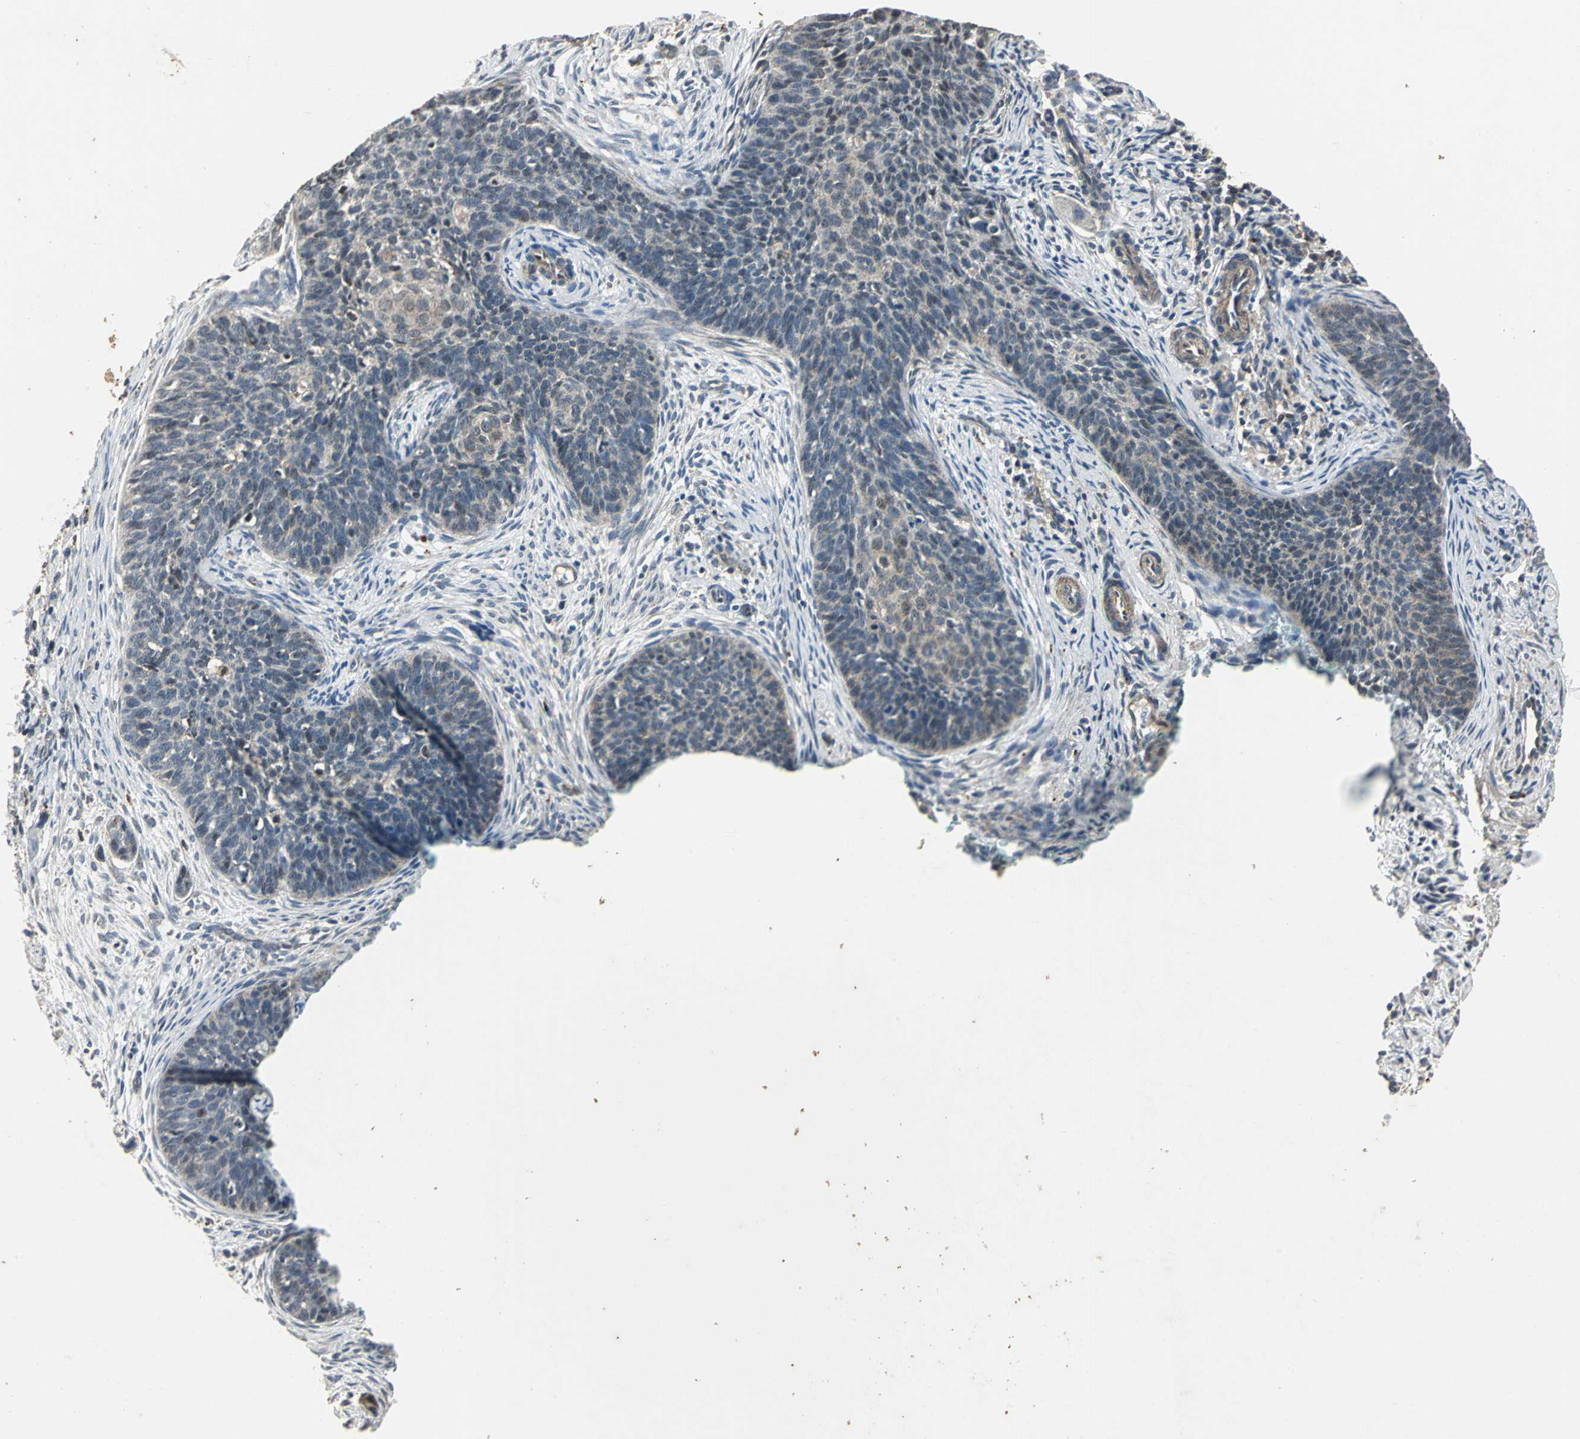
{"staining": {"intensity": "weak", "quantity": "25%-75%", "location": "cytoplasmic/membranous"}, "tissue": "cervical cancer", "cell_type": "Tumor cells", "image_type": "cancer", "snomed": [{"axis": "morphology", "description": "Squamous cell carcinoma, NOS"}, {"axis": "topography", "description": "Cervix"}], "caption": "Cervical cancer was stained to show a protein in brown. There is low levels of weak cytoplasmic/membranous positivity in about 25%-75% of tumor cells. (IHC, brightfield microscopy, high magnification).", "gene": "DNAJB4", "patient": {"sex": "female", "age": 33}}